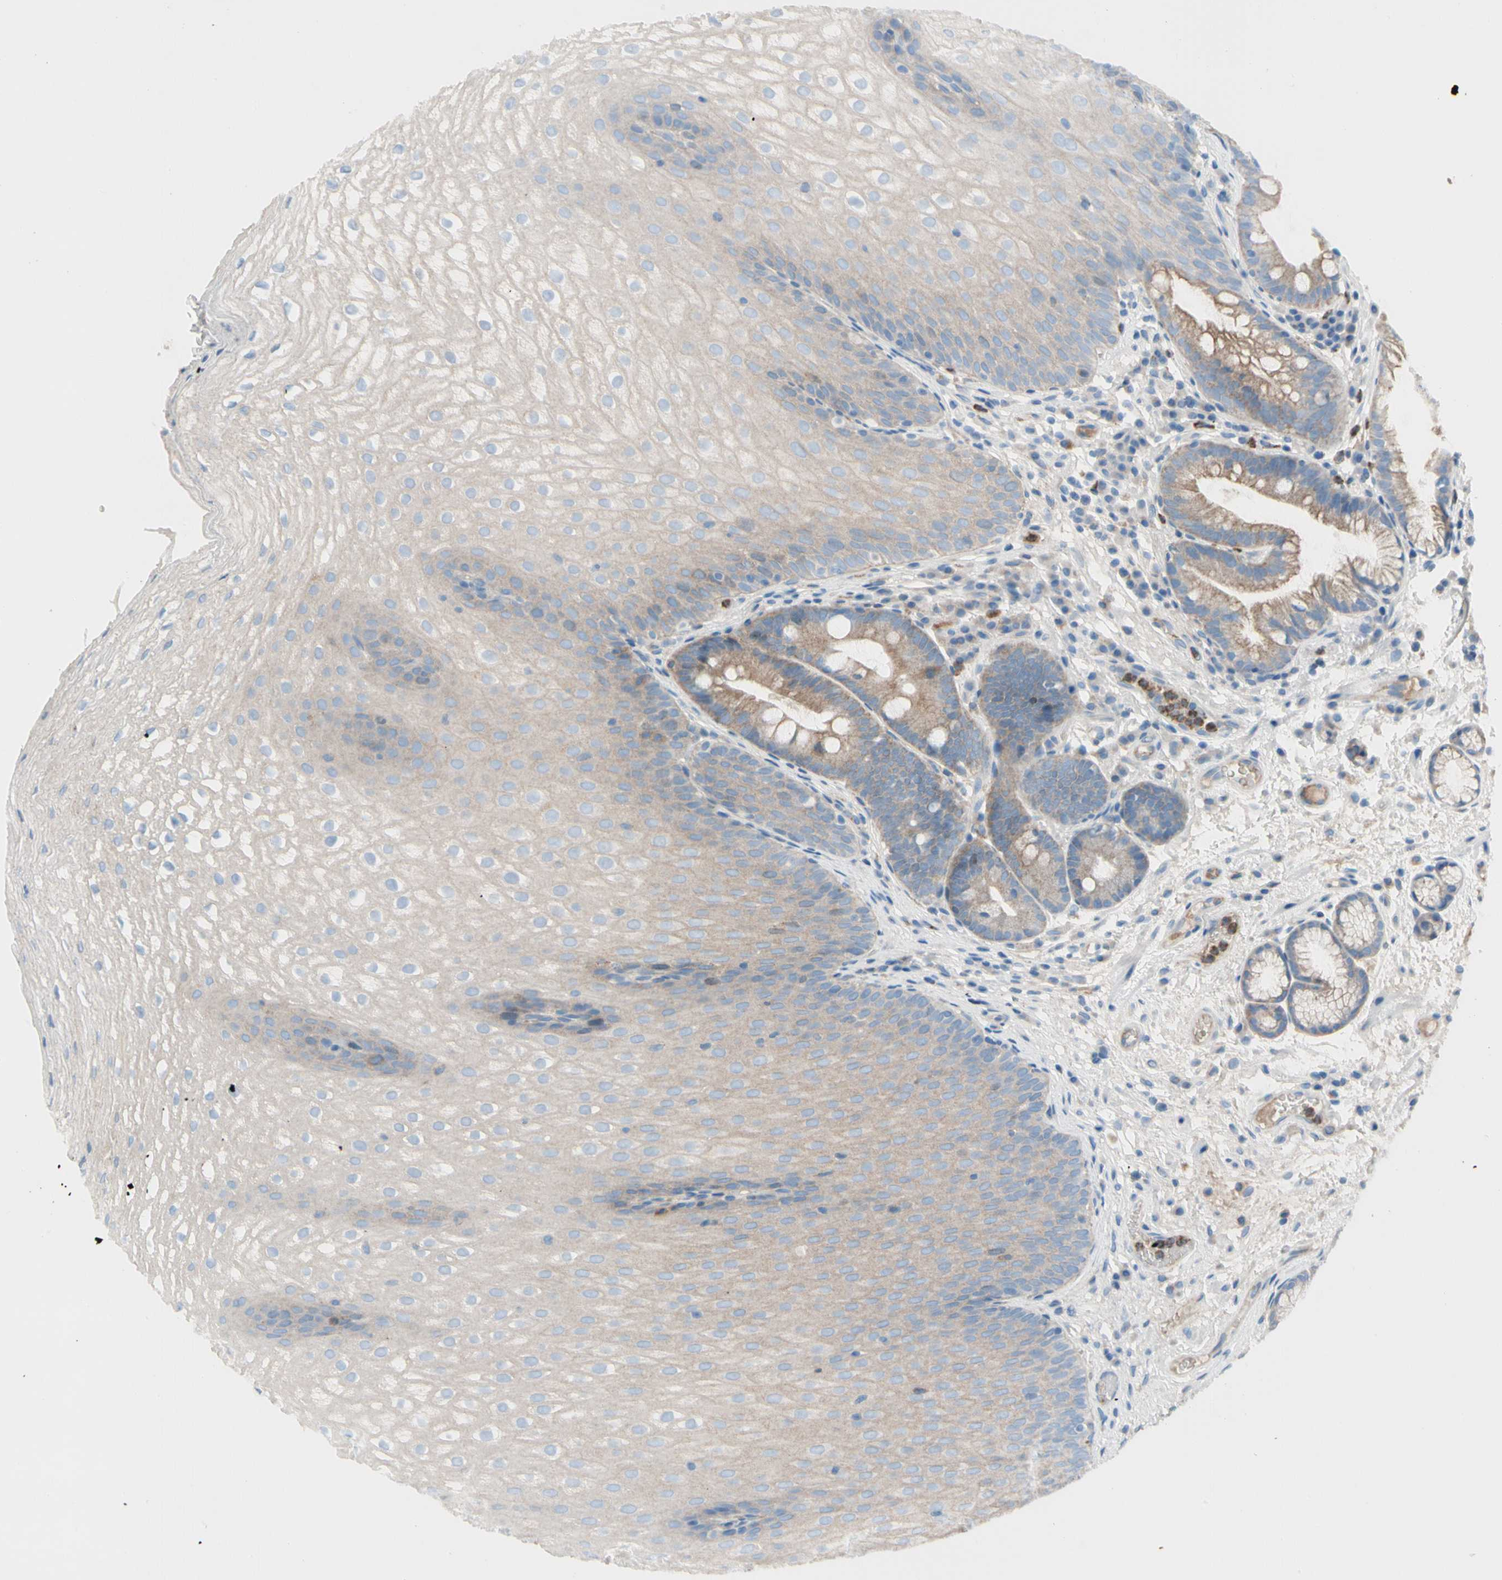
{"staining": {"intensity": "moderate", "quantity": ">75%", "location": "cytoplasmic/membranous"}, "tissue": "stomach", "cell_type": "Glandular cells", "image_type": "normal", "snomed": [{"axis": "morphology", "description": "Normal tissue, NOS"}, {"axis": "topography", "description": "Stomach, upper"}], "caption": "Immunohistochemical staining of normal stomach displays >75% levels of moderate cytoplasmic/membranous protein staining in approximately >75% of glandular cells. (Brightfield microscopy of DAB IHC at high magnification).", "gene": "HJURP", "patient": {"sex": "male", "age": 72}}